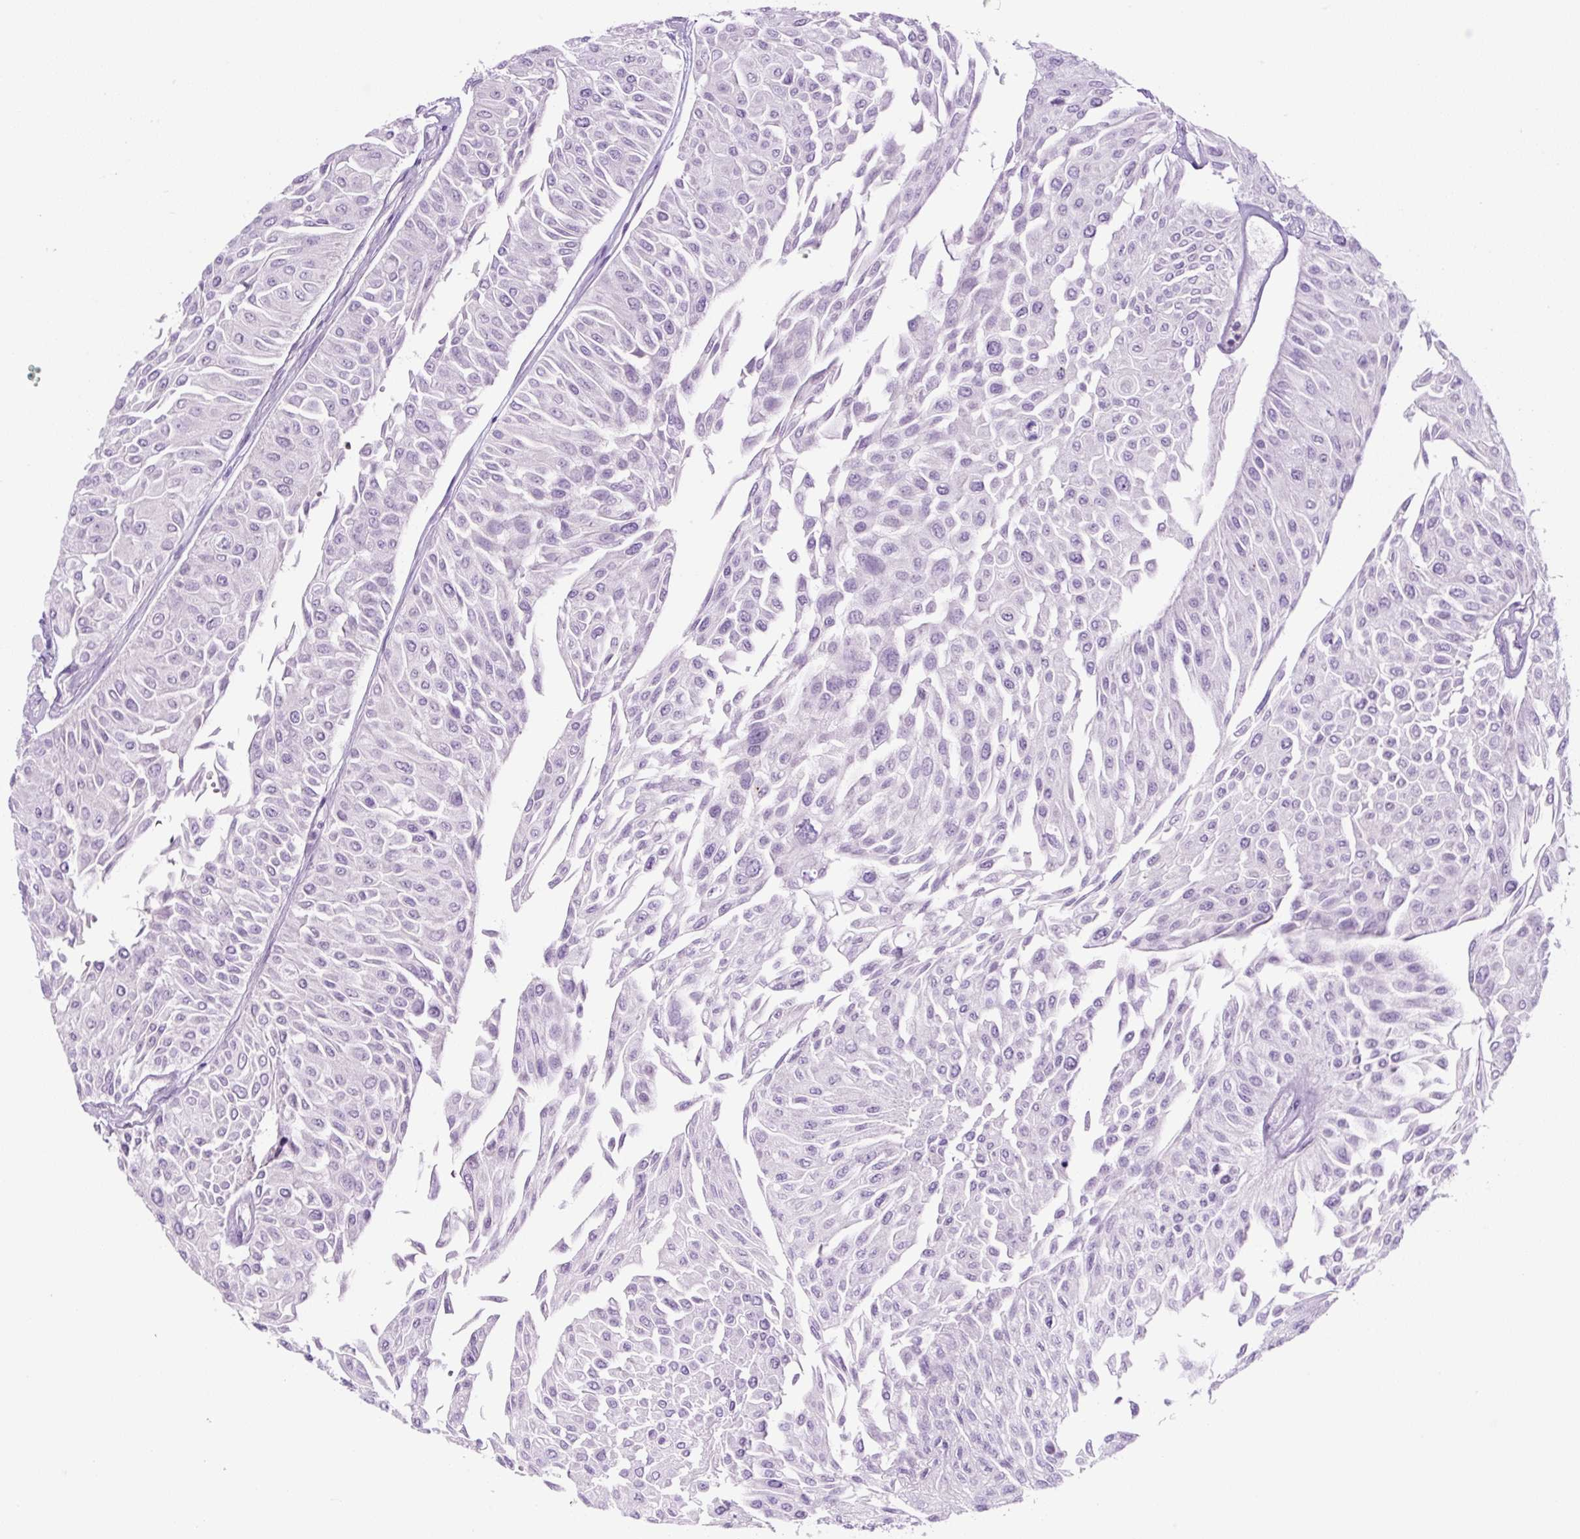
{"staining": {"intensity": "negative", "quantity": "none", "location": "none"}, "tissue": "urothelial cancer", "cell_type": "Tumor cells", "image_type": "cancer", "snomed": [{"axis": "morphology", "description": "Urothelial carcinoma, Low grade"}, {"axis": "topography", "description": "Urinary bladder"}], "caption": "Tumor cells are negative for protein expression in human urothelial cancer.", "gene": "RNF212B", "patient": {"sex": "male", "age": 67}}